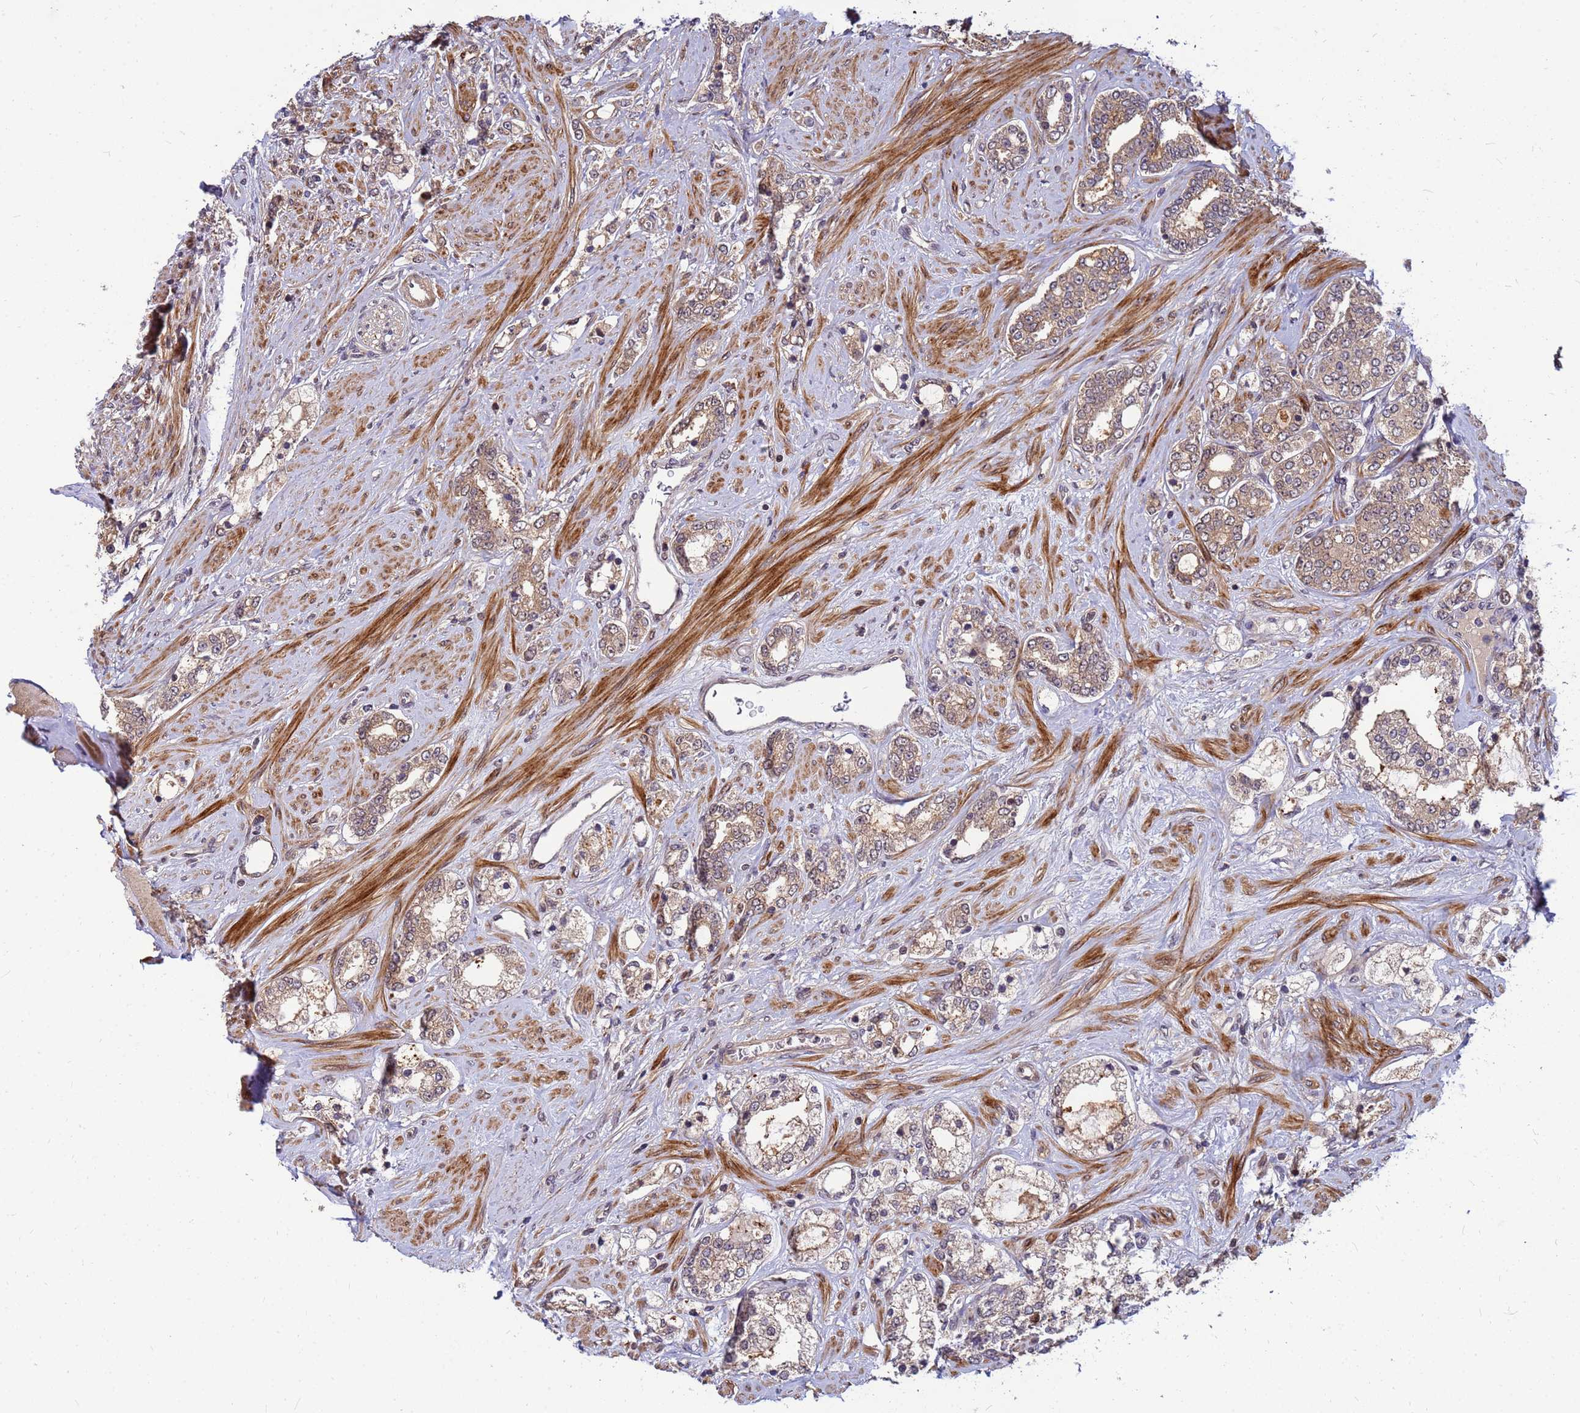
{"staining": {"intensity": "moderate", "quantity": ">75%", "location": "cytoplasmic/membranous"}, "tissue": "prostate cancer", "cell_type": "Tumor cells", "image_type": "cancer", "snomed": [{"axis": "morphology", "description": "Adenocarcinoma, High grade"}, {"axis": "topography", "description": "Prostate"}], "caption": "Moderate cytoplasmic/membranous protein positivity is present in approximately >75% of tumor cells in prostate cancer.", "gene": "DUS4L", "patient": {"sex": "male", "age": 64}}